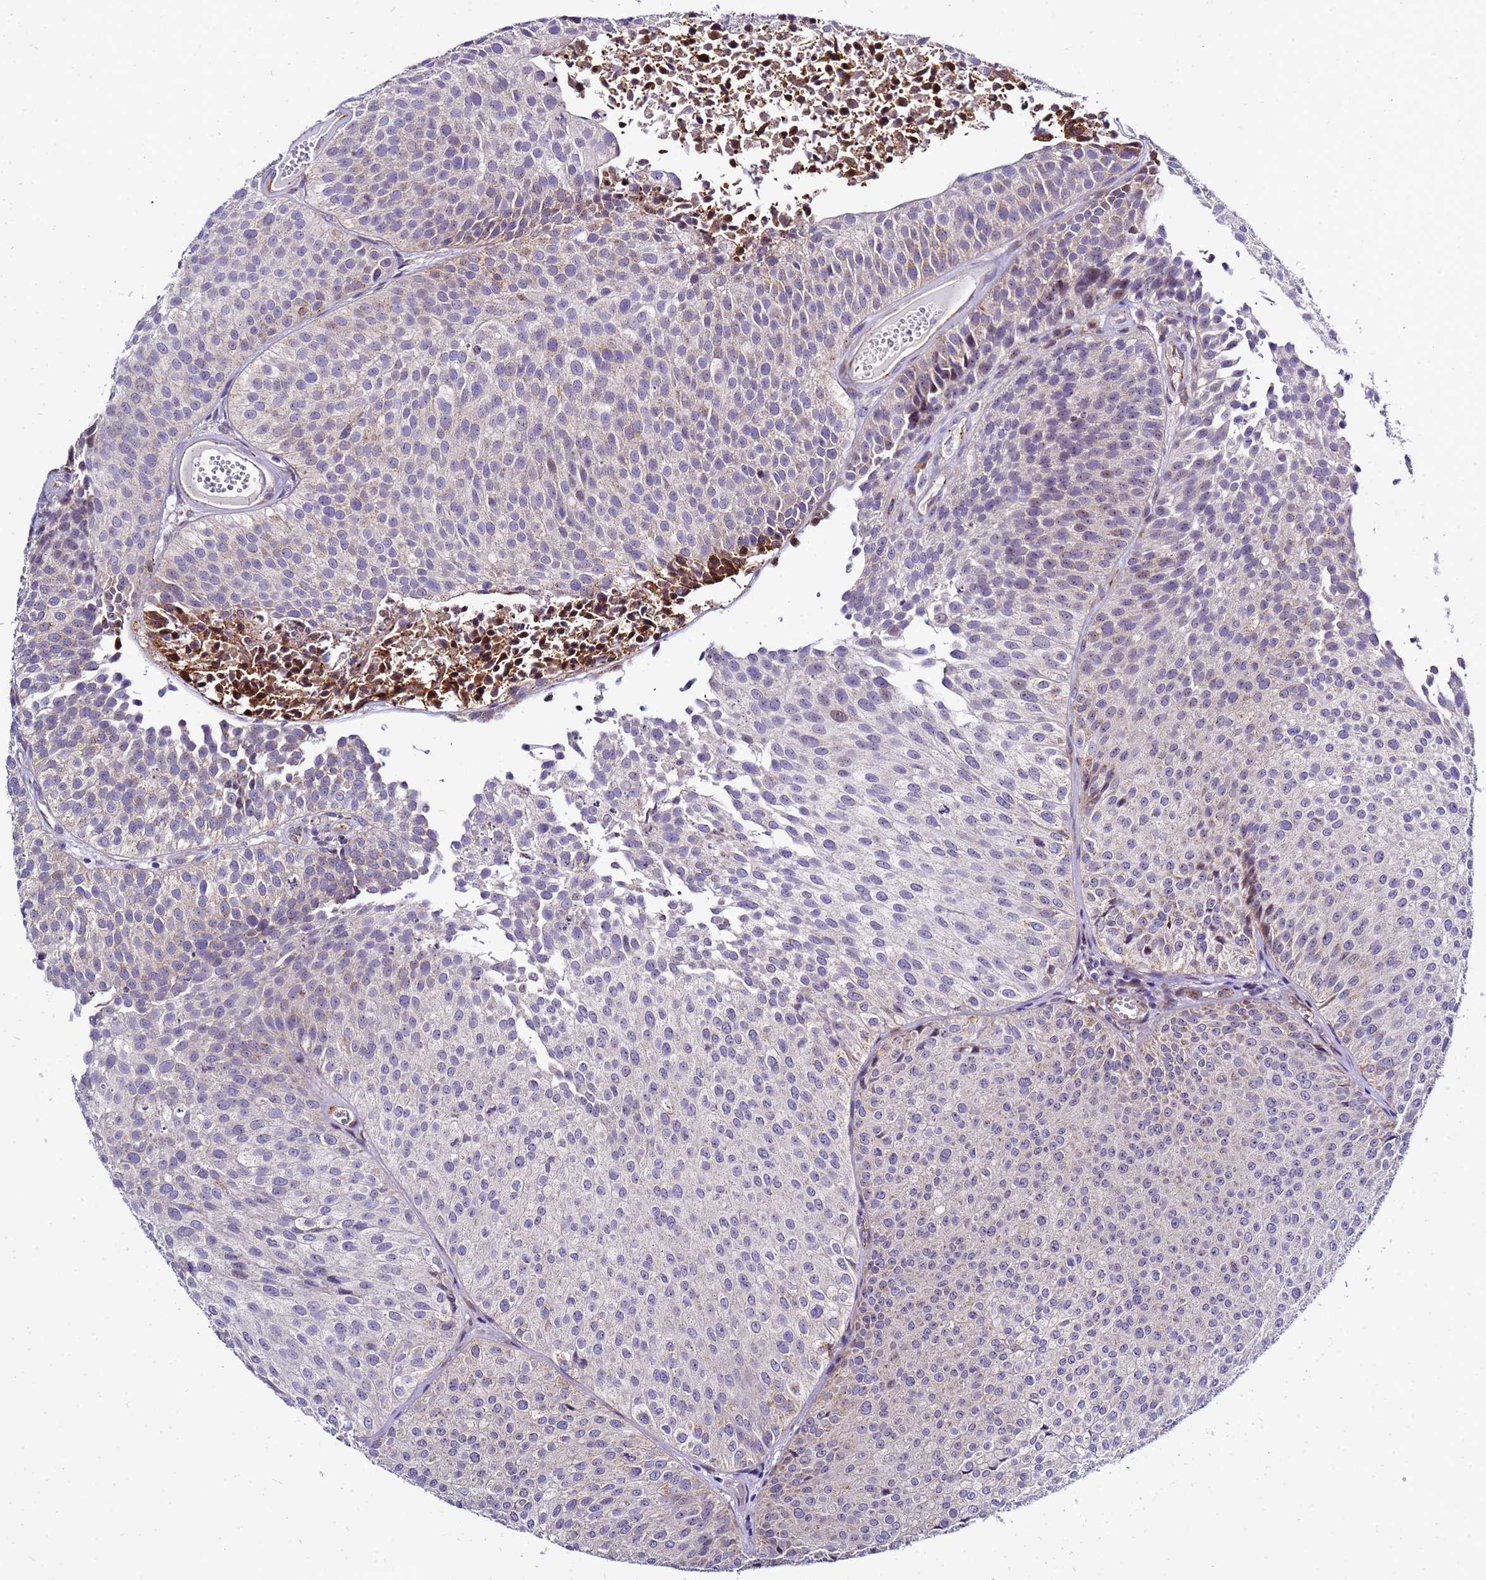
{"staining": {"intensity": "negative", "quantity": "none", "location": "none"}, "tissue": "urothelial cancer", "cell_type": "Tumor cells", "image_type": "cancer", "snomed": [{"axis": "morphology", "description": "Urothelial carcinoma, Low grade"}, {"axis": "topography", "description": "Urinary bladder"}], "caption": "Immunohistochemistry (IHC) of human urothelial carcinoma (low-grade) shows no expression in tumor cells.", "gene": "NOL8", "patient": {"sex": "male", "age": 84}}